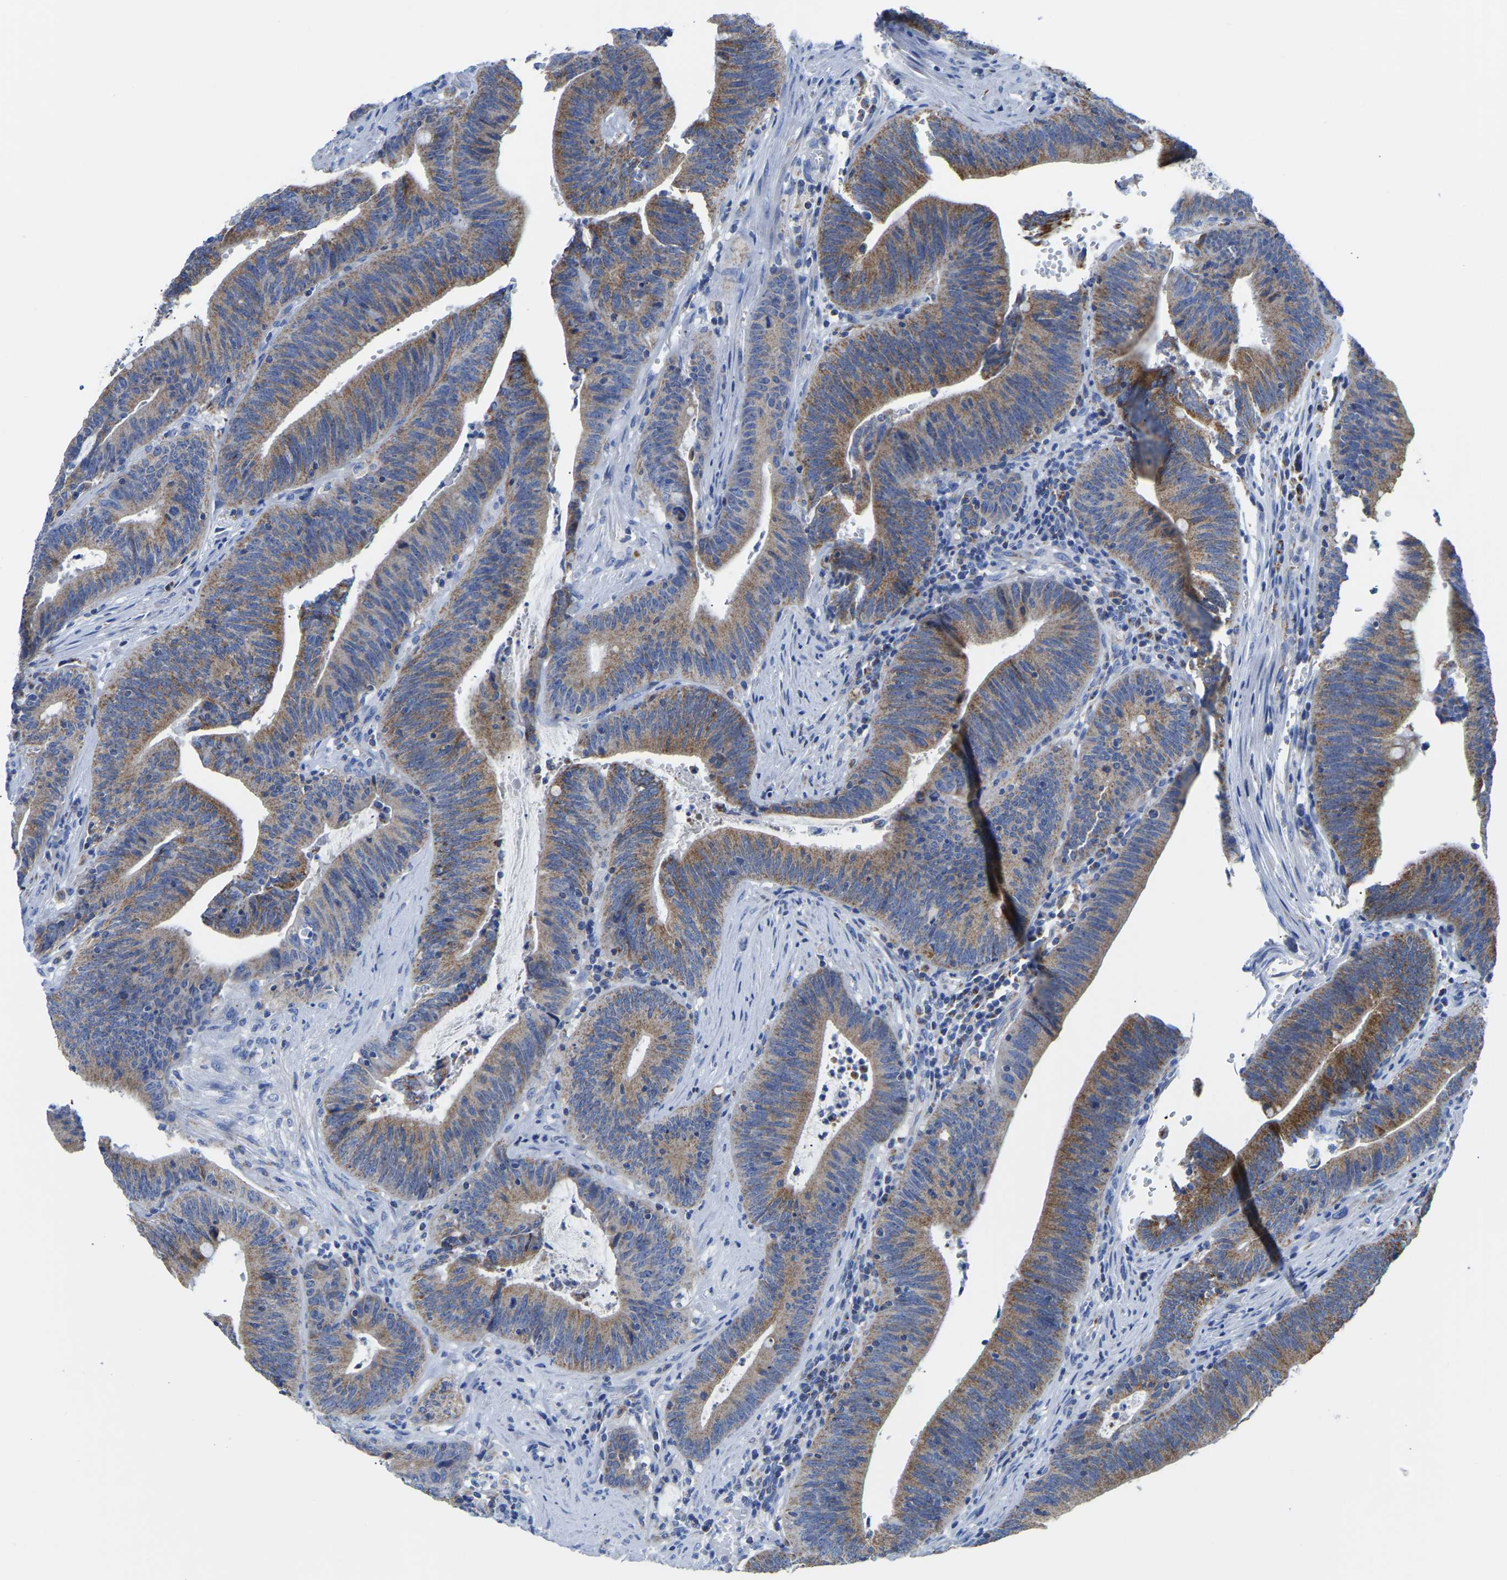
{"staining": {"intensity": "moderate", "quantity": ">75%", "location": "cytoplasmic/membranous"}, "tissue": "colorectal cancer", "cell_type": "Tumor cells", "image_type": "cancer", "snomed": [{"axis": "morphology", "description": "Normal tissue, NOS"}, {"axis": "morphology", "description": "Adenocarcinoma, NOS"}, {"axis": "topography", "description": "Rectum"}], "caption": "Colorectal cancer (adenocarcinoma) was stained to show a protein in brown. There is medium levels of moderate cytoplasmic/membranous staining in approximately >75% of tumor cells. (Brightfield microscopy of DAB IHC at high magnification).", "gene": "ETFA", "patient": {"sex": "female", "age": 66}}